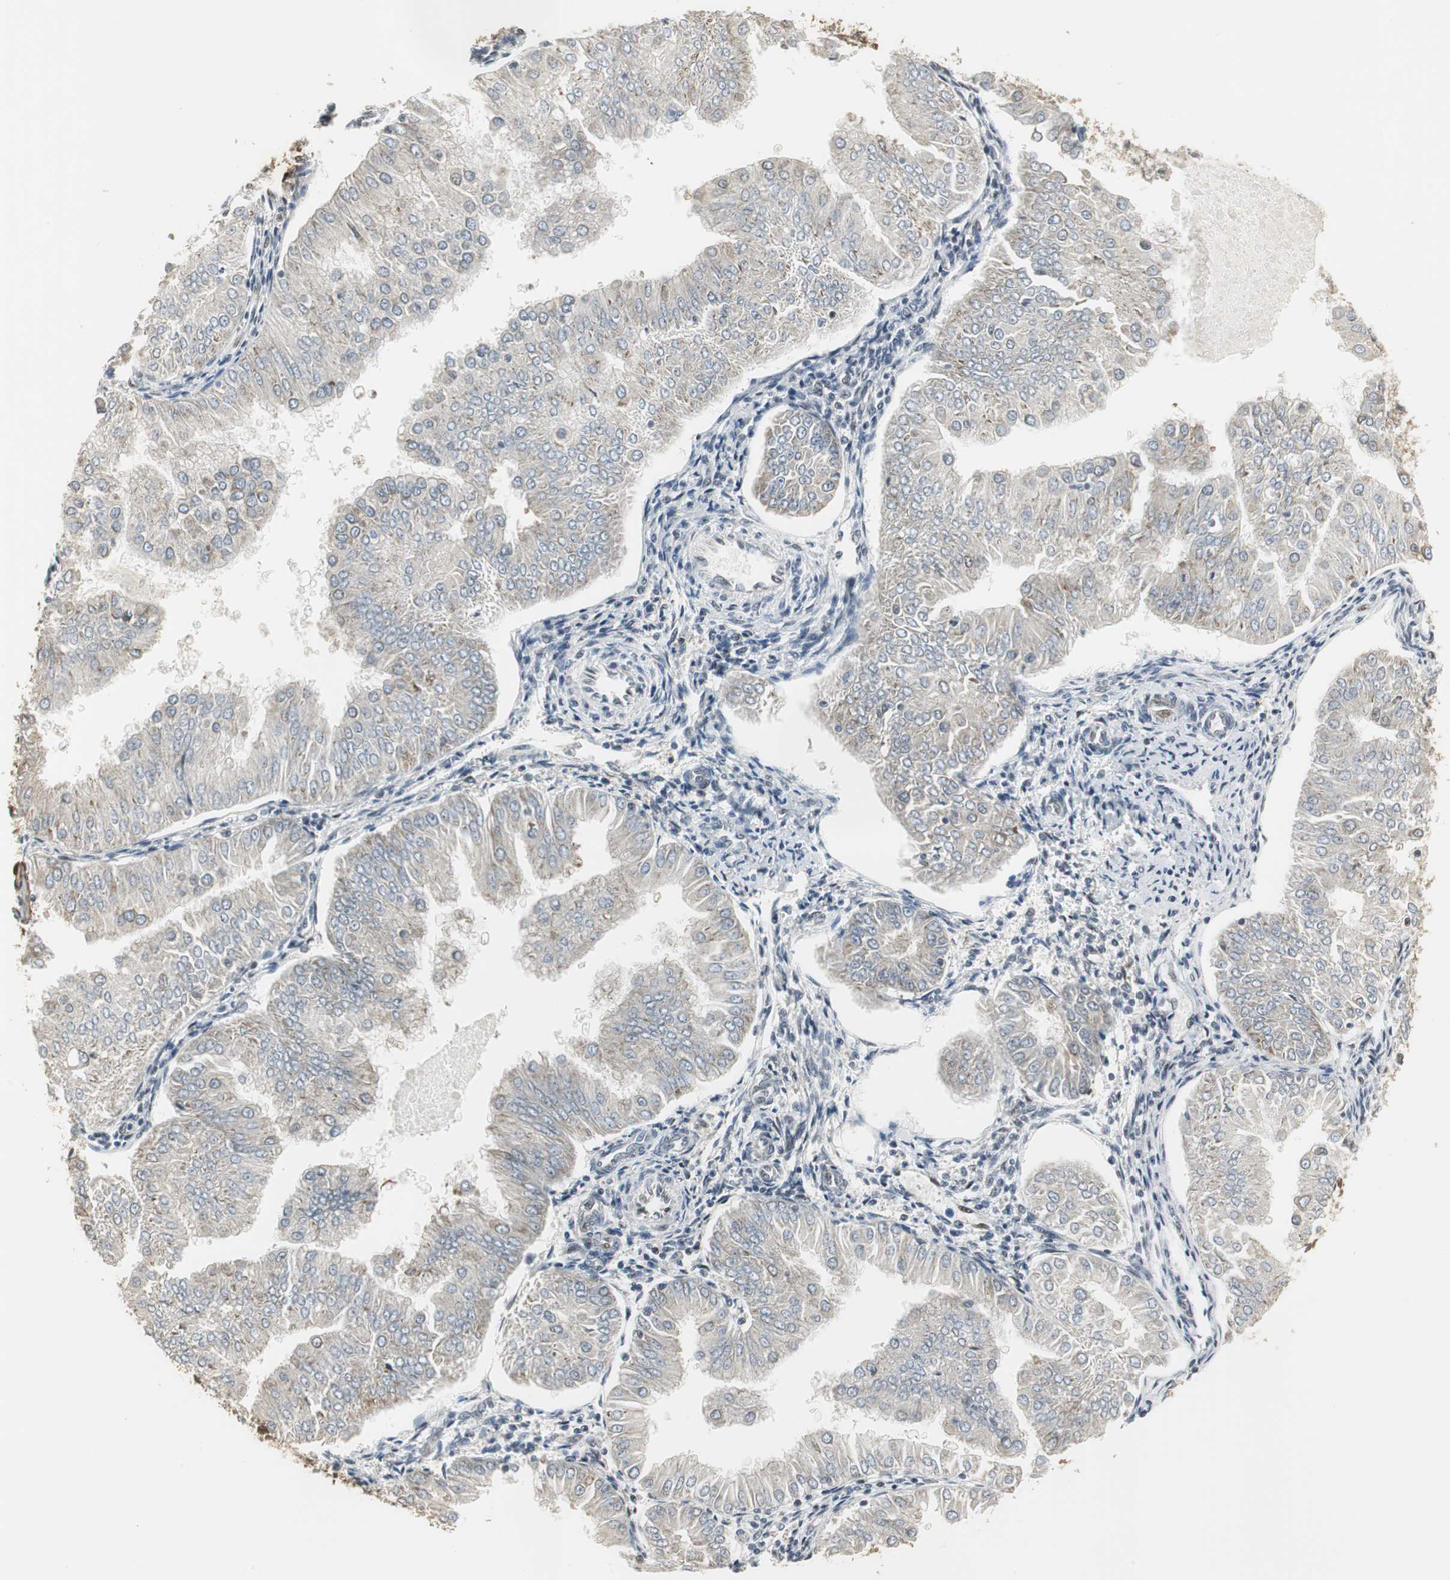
{"staining": {"intensity": "weak", "quantity": "25%-75%", "location": "cytoplasmic/membranous"}, "tissue": "endometrial cancer", "cell_type": "Tumor cells", "image_type": "cancer", "snomed": [{"axis": "morphology", "description": "Adenocarcinoma, NOS"}, {"axis": "topography", "description": "Endometrium"}], "caption": "Protein staining by immunohistochemistry (IHC) exhibits weak cytoplasmic/membranous staining in approximately 25%-75% of tumor cells in adenocarcinoma (endometrial). Immunohistochemistry stains the protein in brown and the nuclei are stained blue.", "gene": "CCT5", "patient": {"sex": "female", "age": 53}}